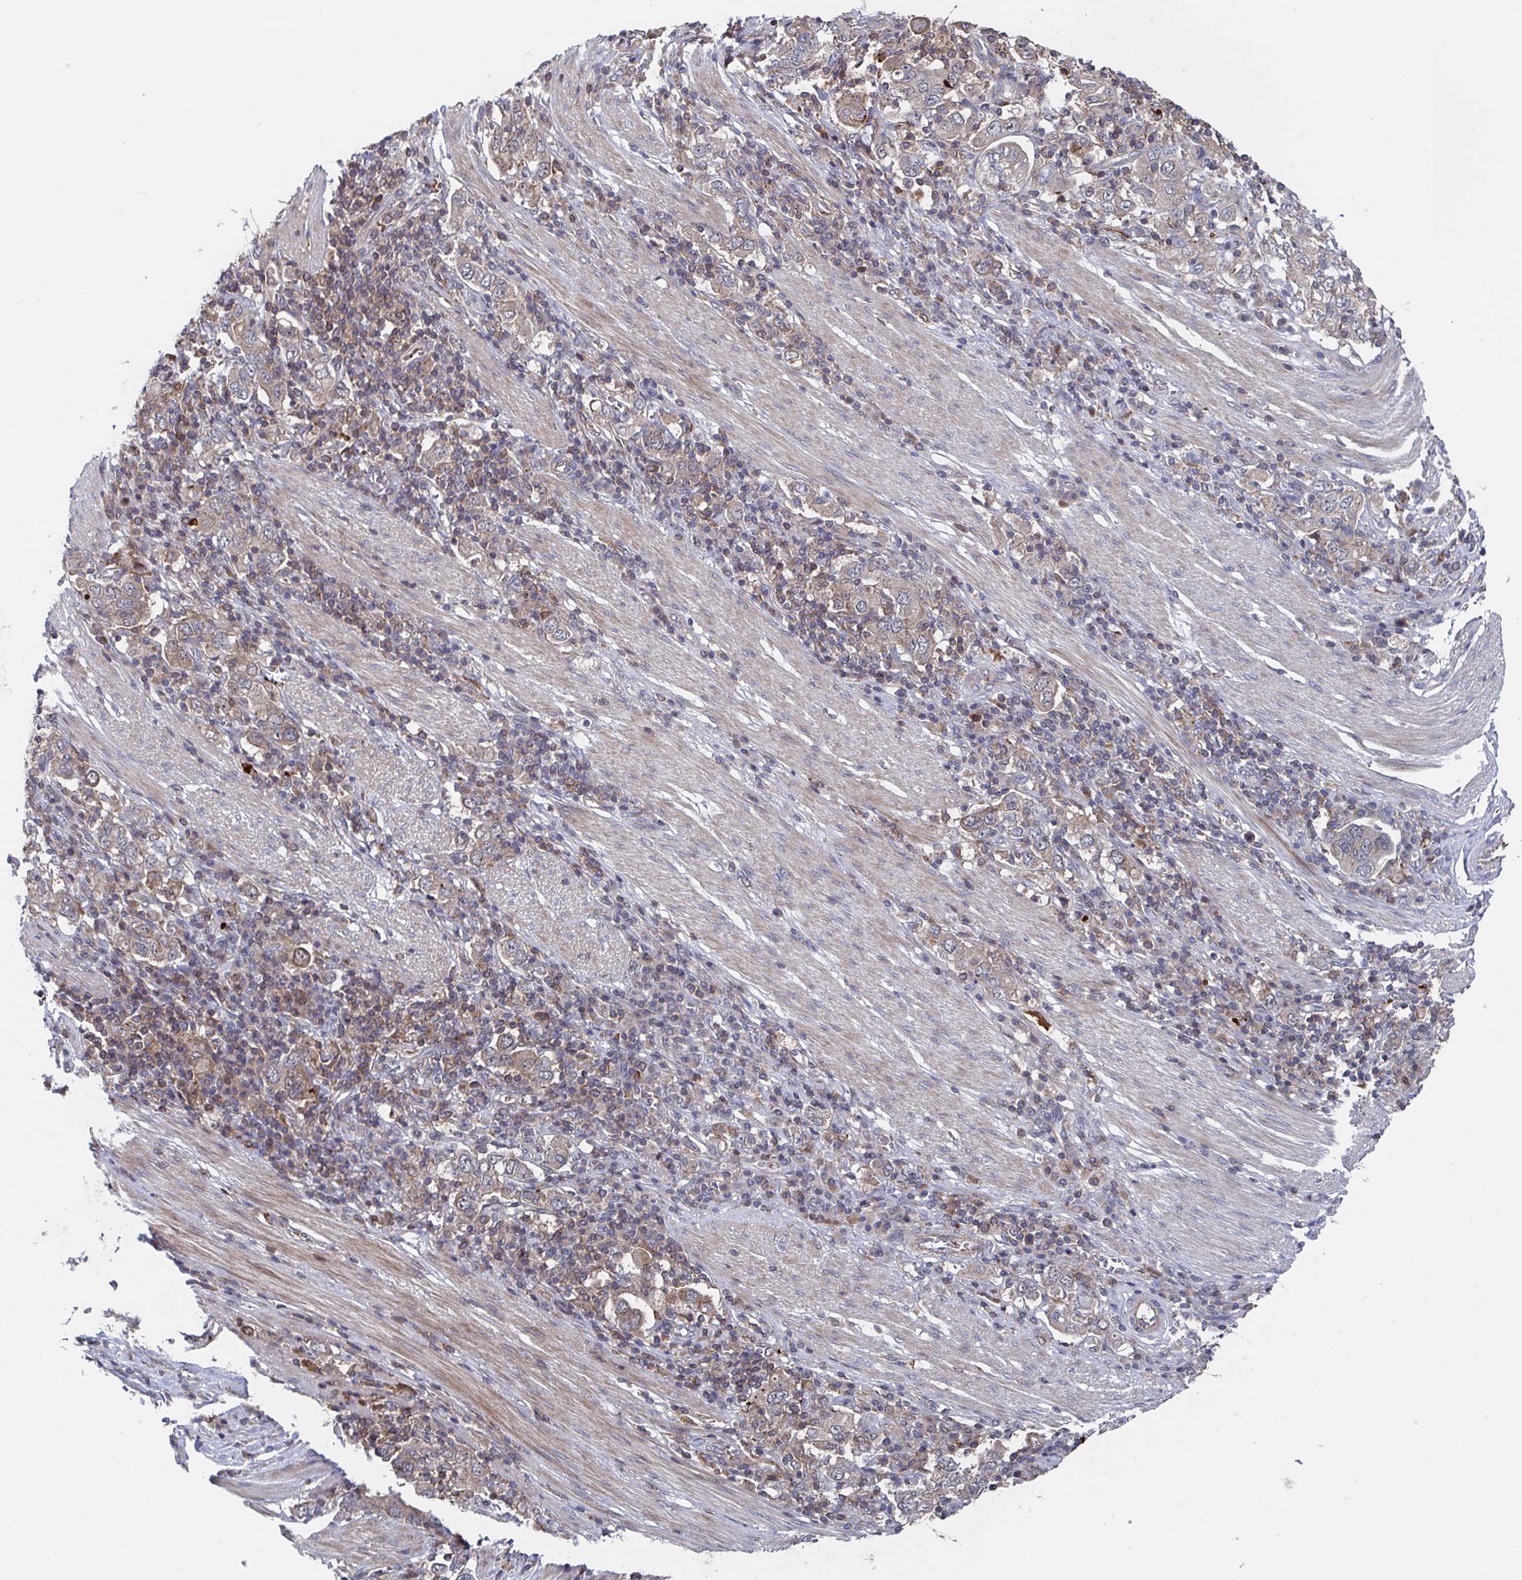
{"staining": {"intensity": "weak", "quantity": ">75%", "location": "cytoplasmic/membranous"}, "tissue": "stomach cancer", "cell_type": "Tumor cells", "image_type": "cancer", "snomed": [{"axis": "morphology", "description": "Adenocarcinoma, NOS"}, {"axis": "topography", "description": "Stomach, upper"}, {"axis": "topography", "description": "Stomach"}], "caption": "IHC of stomach cancer reveals low levels of weak cytoplasmic/membranous staining in approximately >75% of tumor cells. The staining is performed using DAB (3,3'-diaminobenzidine) brown chromogen to label protein expression. The nuclei are counter-stained blue using hematoxylin.", "gene": "DHRS12", "patient": {"sex": "male", "age": 62}}